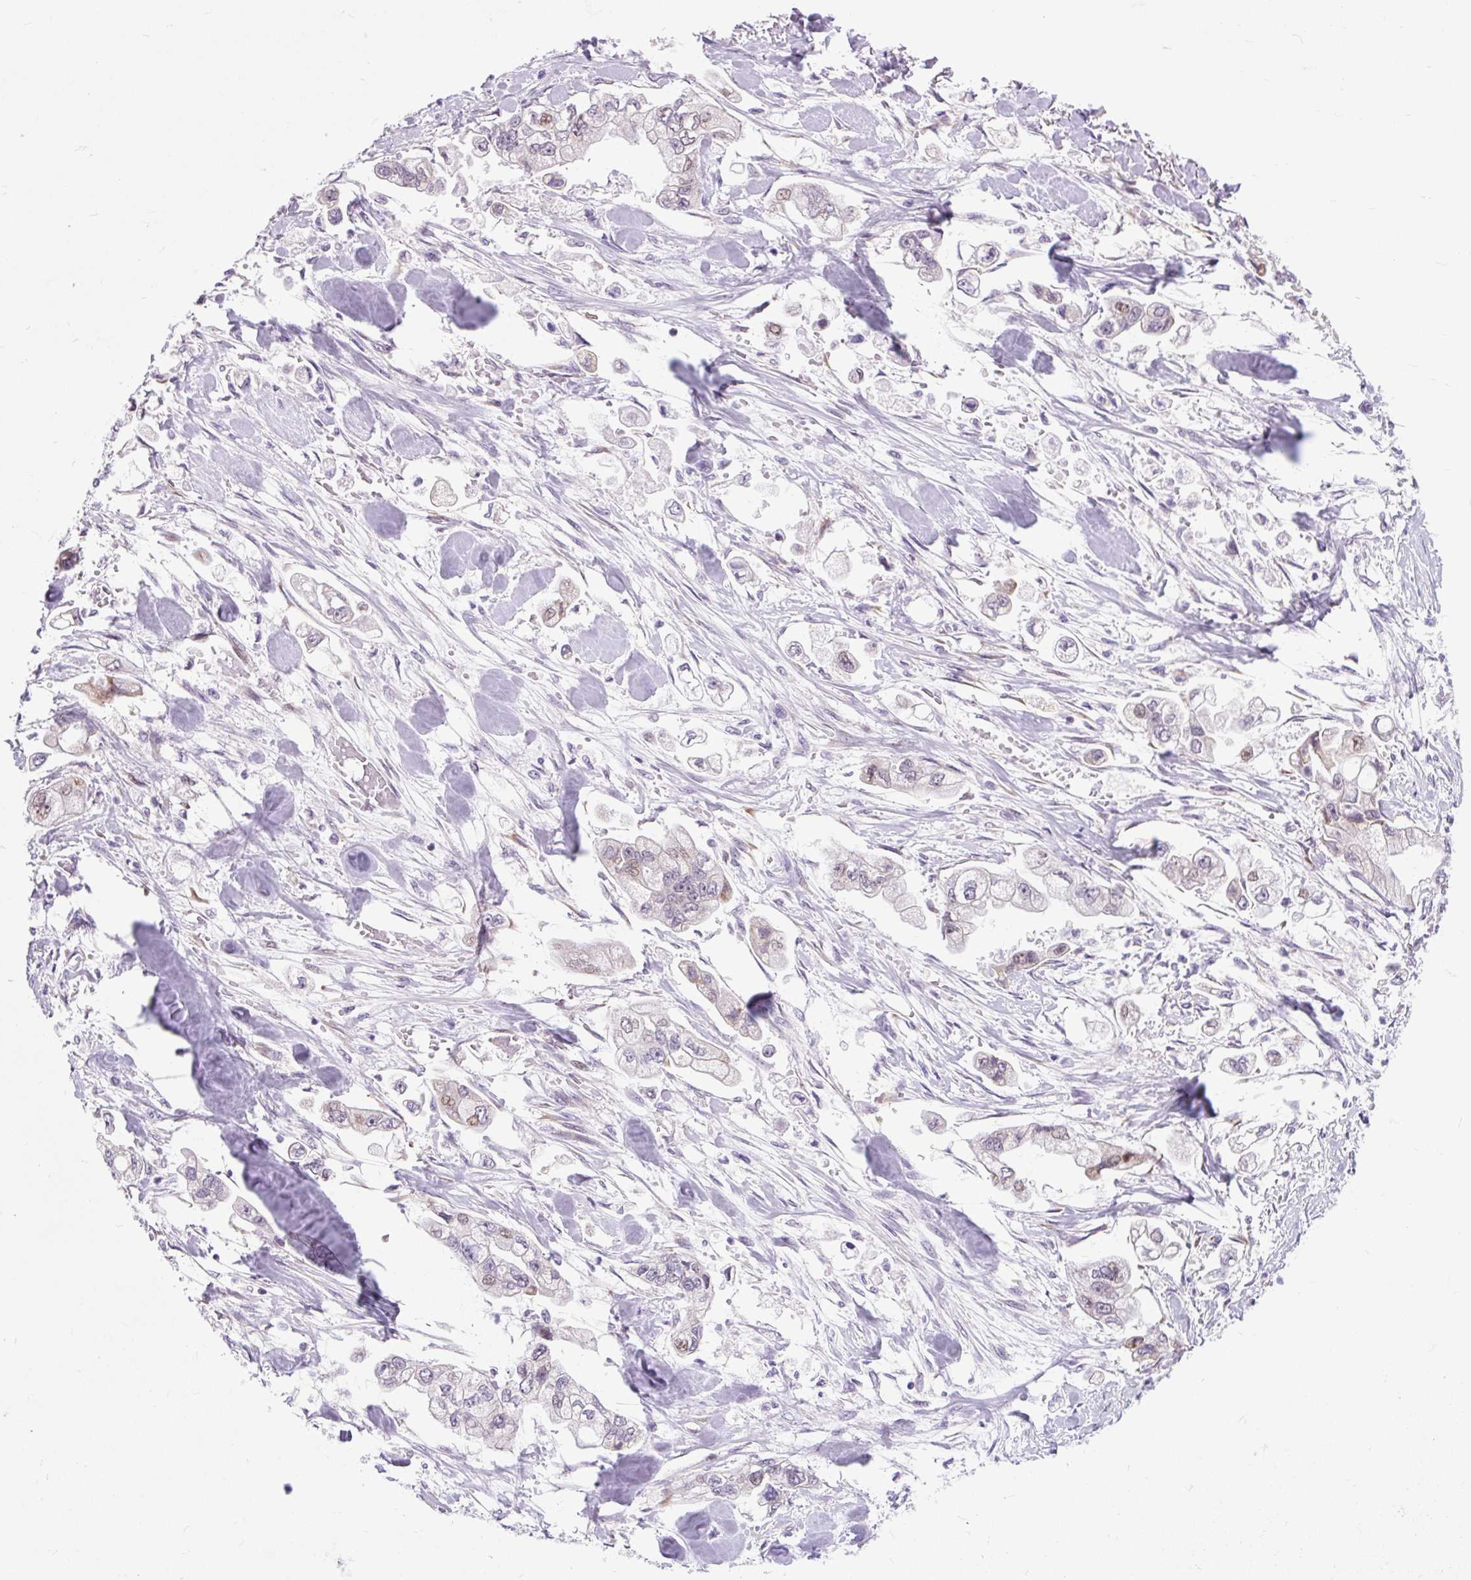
{"staining": {"intensity": "moderate", "quantity": "25%-75%", "location": "nuclear"}, "tissue": "stomach cancer", "cell_type": "Tumor cells", "image_type": "cancer", "snomed": [{"axis": "morphology", "description": "Adenocarcinoma, NOS"}, {"axis": "topography", "description": "Stomach"}], "caption": "Immunohistochemical staining of human stomach cancer (adenocarcinoma) exhibits medium levels of moderate nuclear protein expression in approximately 25%-75% of tumor cells.", "gene": "CLK2", "patient": {"sex": "male", "age": 62}}